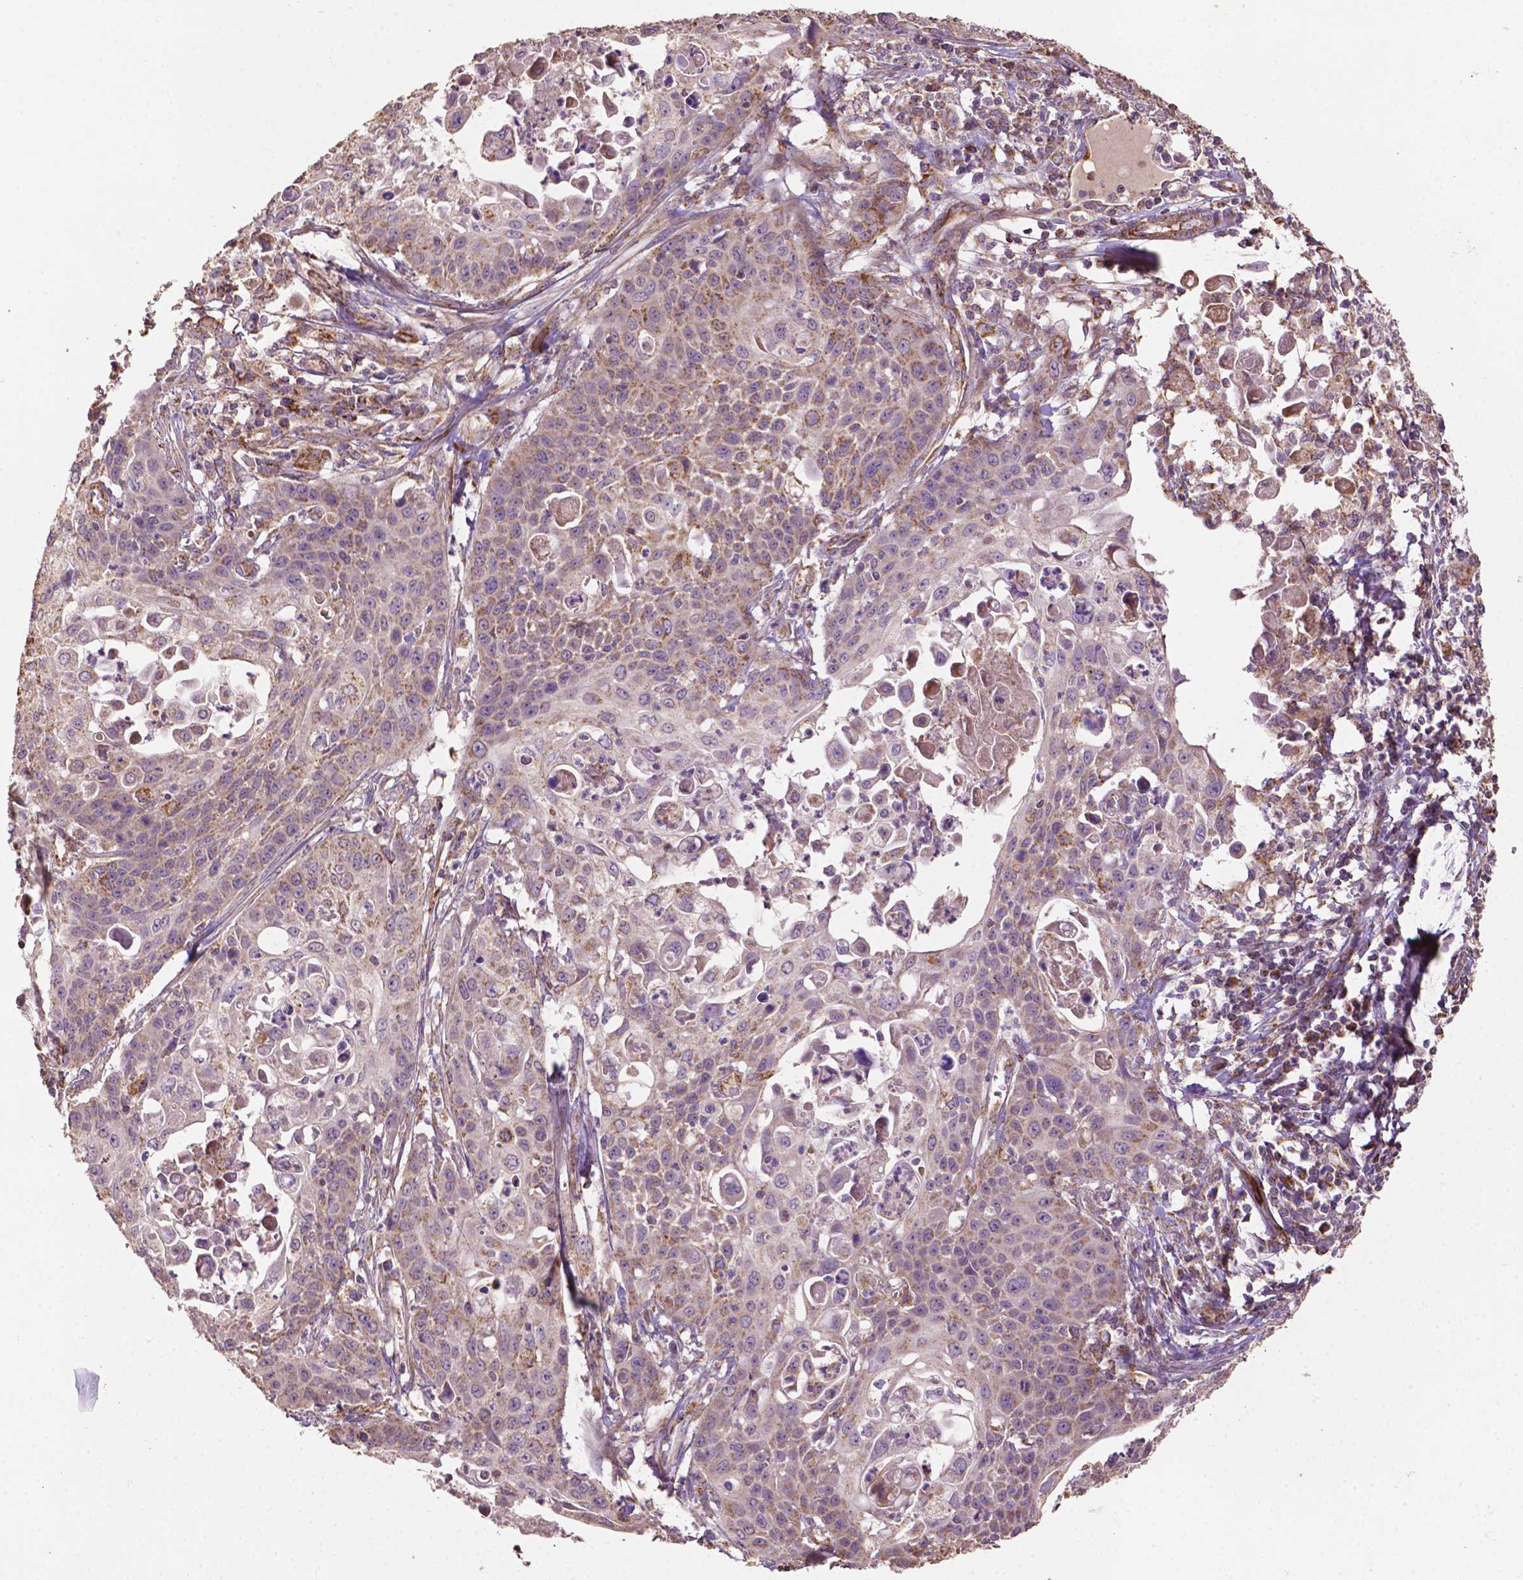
{"staining": {"intensity": "weak", "quantity": "<25%", "location": "cytoplasmic/membranous"}, "tissue": "cervical cancer", "cell_type": "Tumor cells", "image_type": "cancer", "snomed": [{"axis": "morphology", "description": "Squamous cell carcinoma, NOS"}, {"axis": "topography", "description": "Cervix"}], "caption": "Immunohistochemistry histopathology image of squamous cell carcinoma (cervical) stained for a protein (brown), which demonstrates no staining in tumor cells. (DAB (3,3'-diaminobenzidine) immunohistochemistry (IHC) with hematoxylin counter stain).", "gene": "LRR1", "patient": {"sex": "female", "age": 65}}